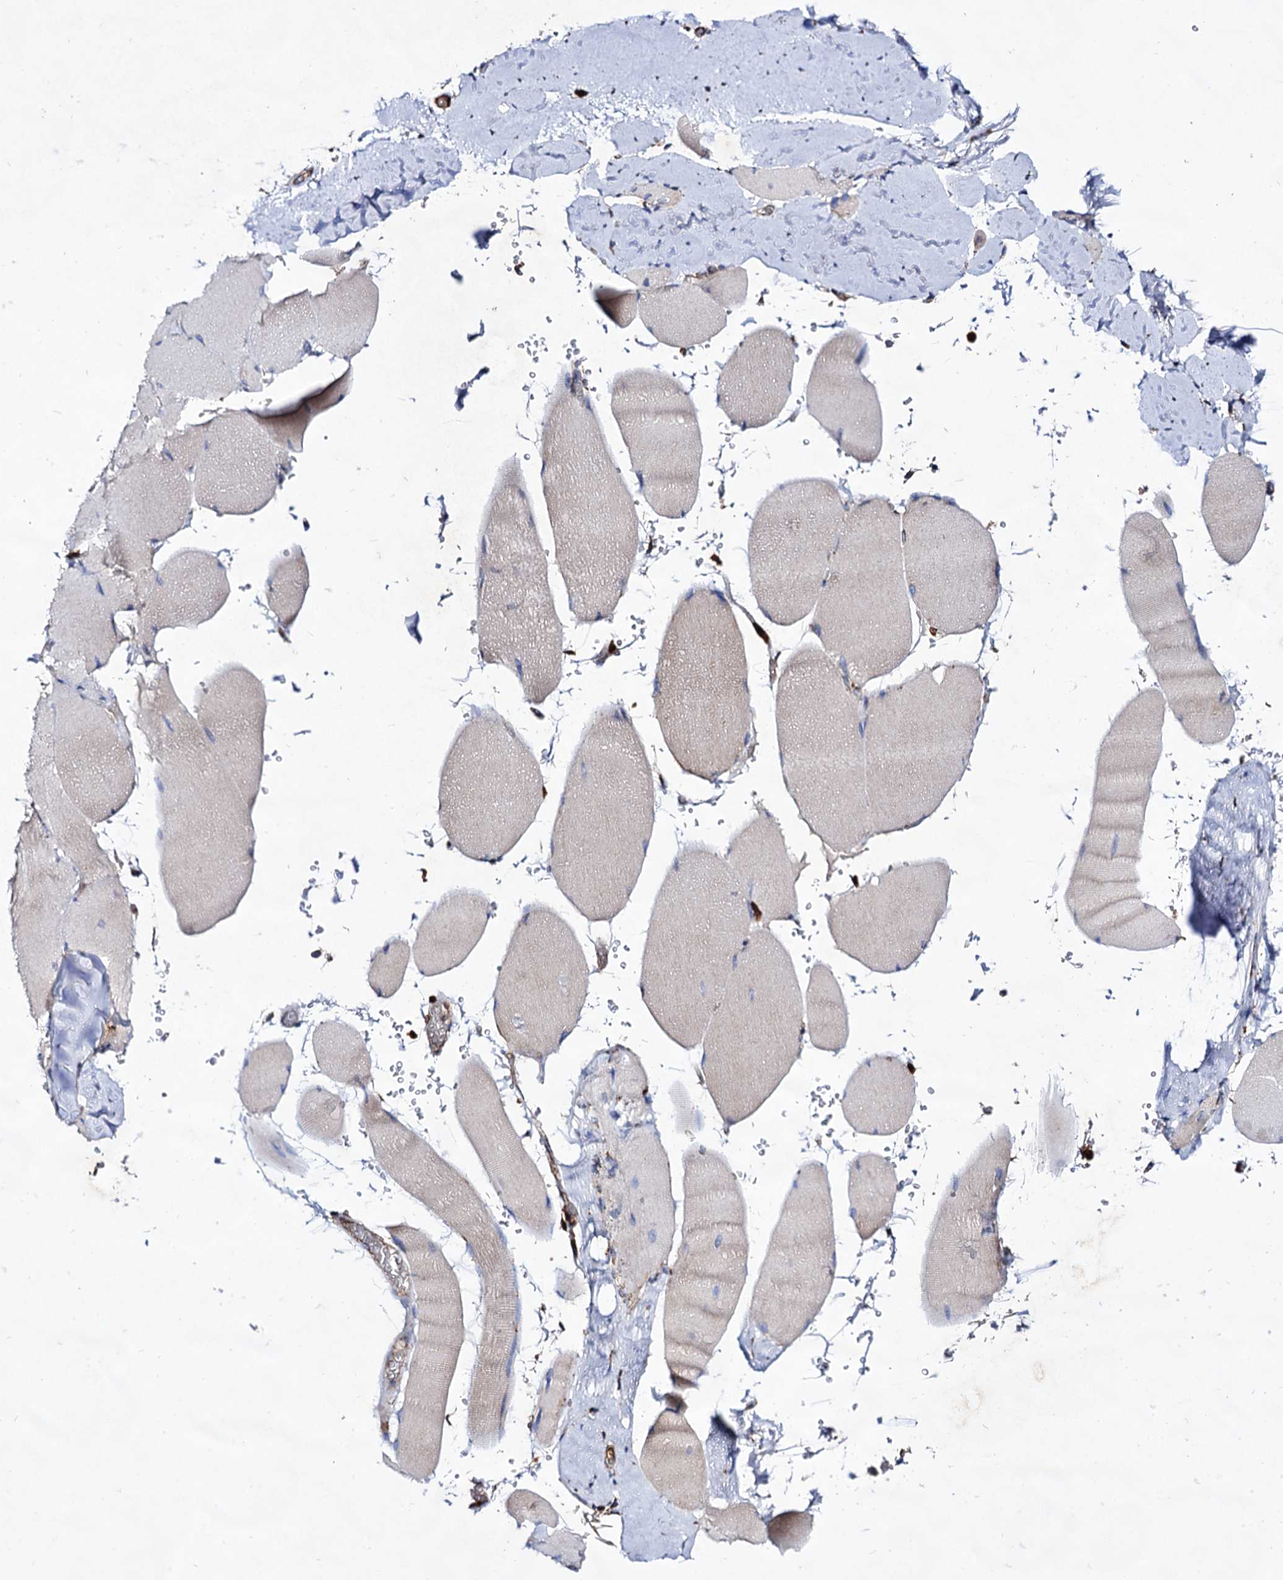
{"staining": {"intensity": "weak", "quantity": "25%-75%", "location": "cytoplasmic/membranous"}, "tissue": "skeletal muscle", "cell_type": "Myocytes", "image_type": "normal", "snomed": [{"axis": "morphology", "description": "Normal tissue, NOS"}, {"axis": "topography", "description": "Skeletal muscle"}, {"axis": "topography", "description": "Head-Neck"}], "caption": "Immunohistochemical staining of benign human skeletal muscle reveals weak cytoplasmic/membranous protein expression in approximately 25%-75% of myocytes.", "gene": "ACAD9", "patient": {"sex": "male", "age": 66}}